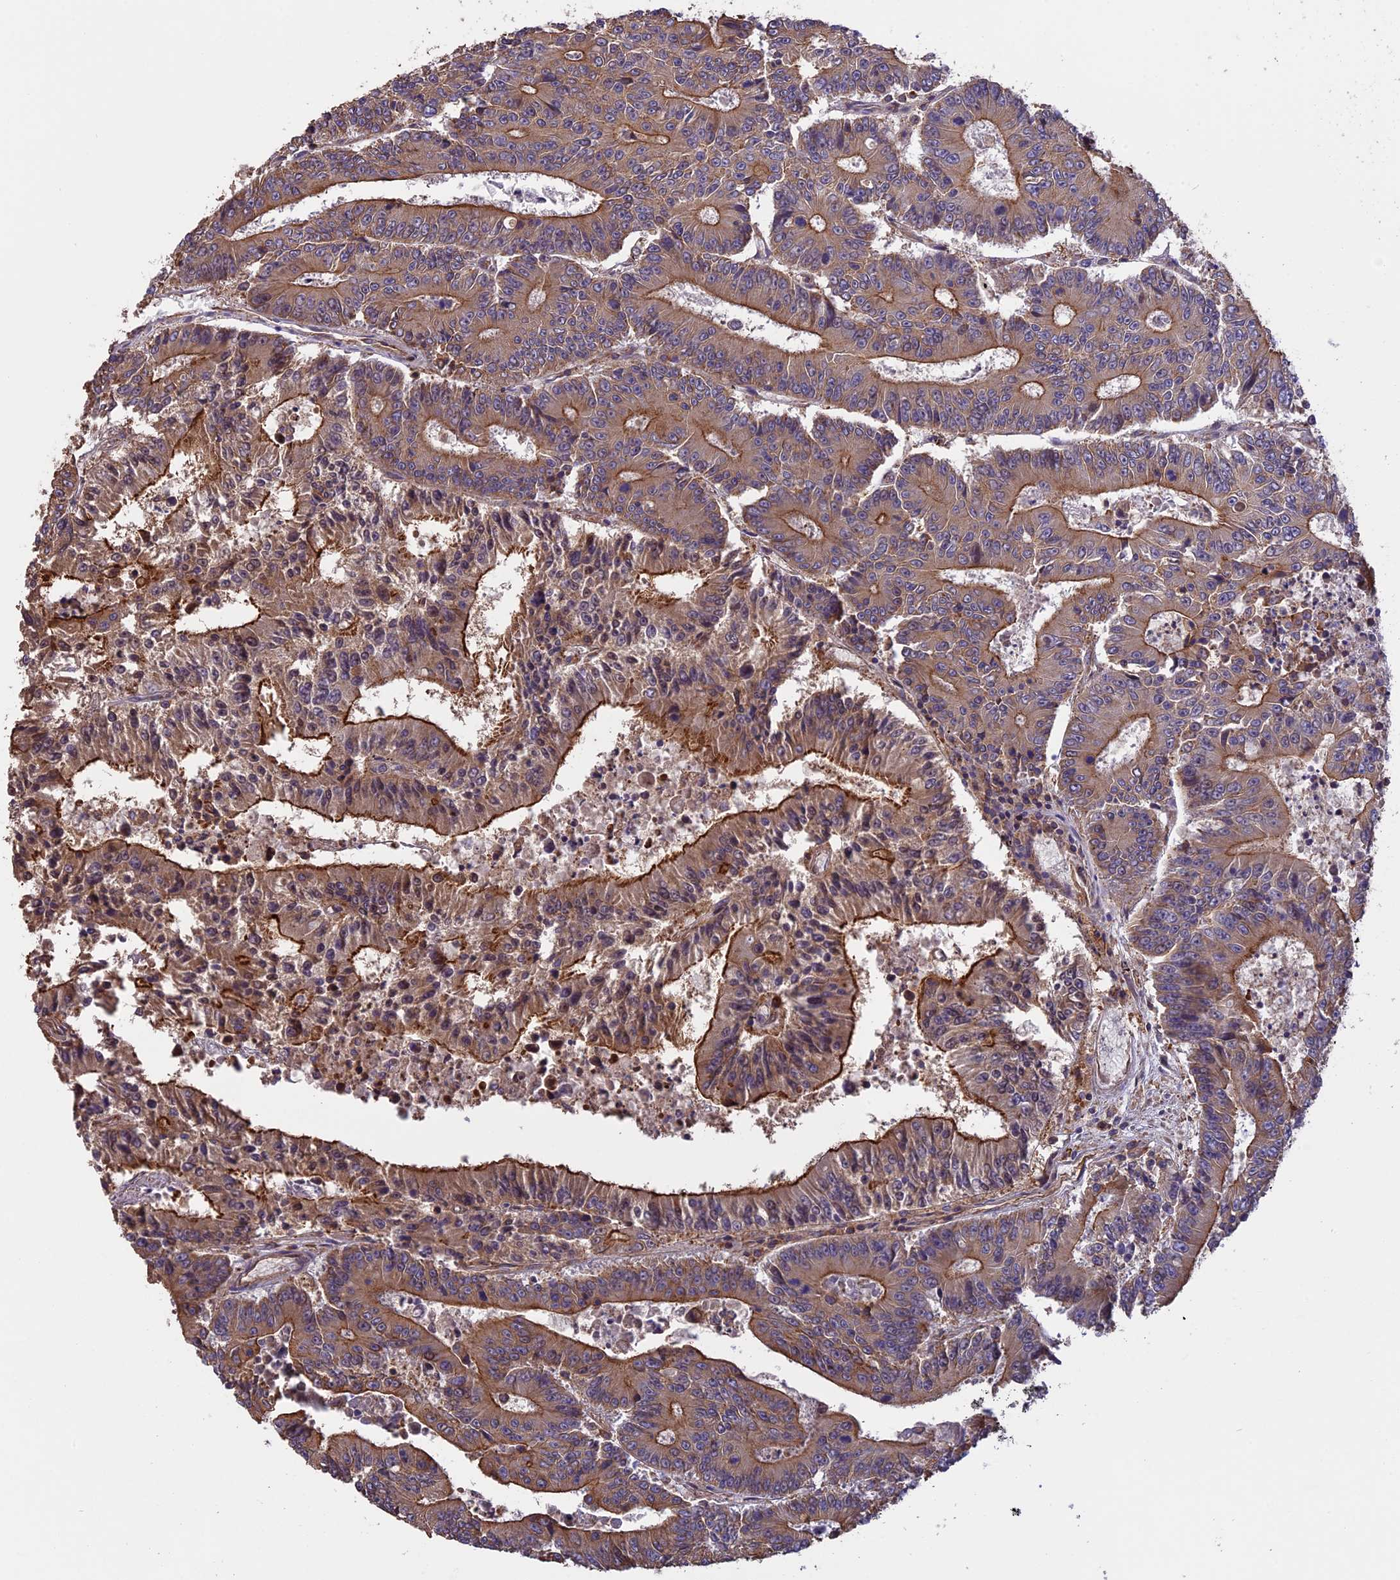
{"staining": {"intensity": "moderate", "quantity": ">75%", "location": "cytoplasmic/membranous"}, "tissue": "colorectal cancer", "cell_type": "Tumor cells", "image_type": "cancer", "snomed": [{"axis": "morphology", "description": "Adenocarcinoma, NOS"}, {"axis": "topography", "description": "Colon"}], "caption": "A brown stain labels moderate cytoplasmic/membranous positivity of a protein in human adenocarcinoma (colorectal) tumor cells.", "gene": "GAS8", "patient": {"sex": "male", "age": 83}}